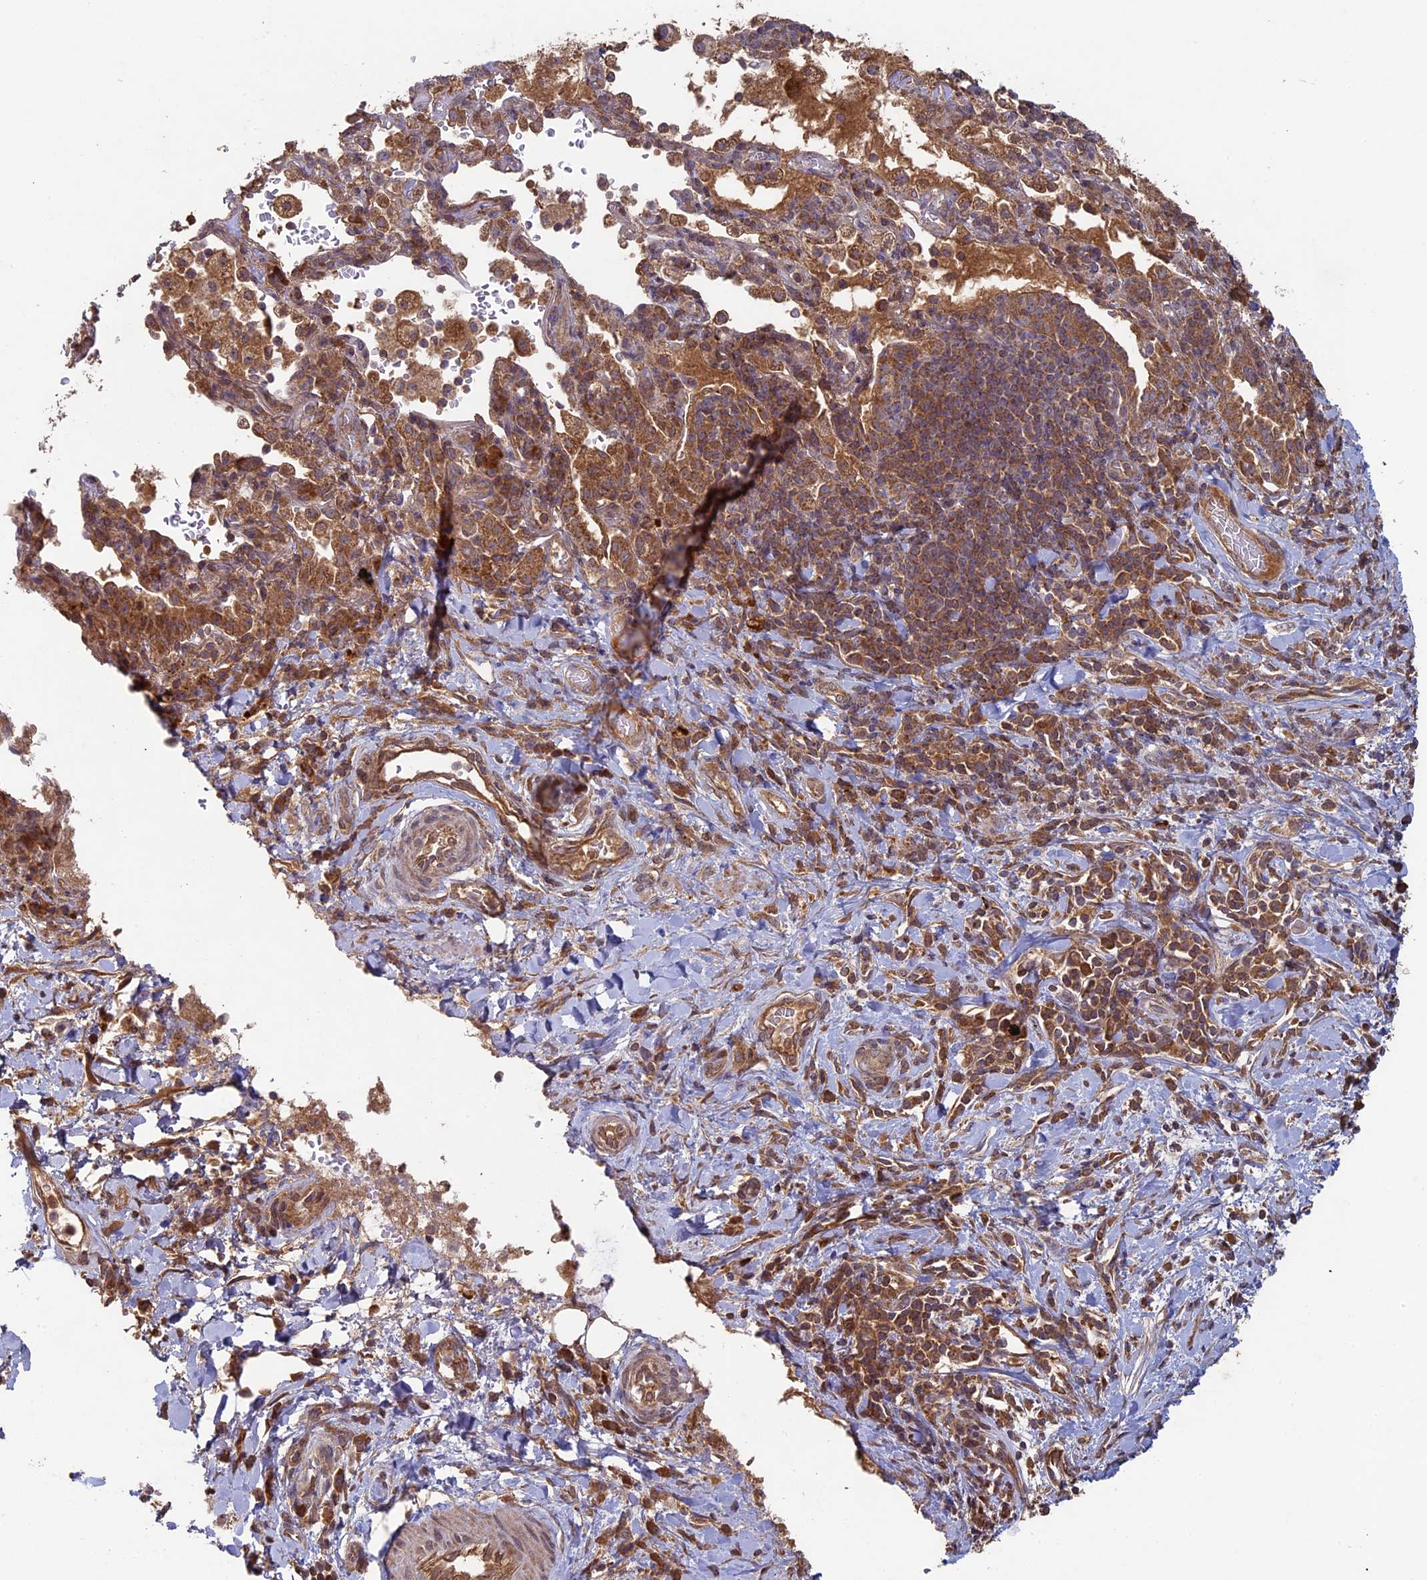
{"staining": {"intensity": "moderate", "quantity": ">75%", "location": "cytoplasmic/membranous"}, "tissue": "adipose tissue", "cell_type": "Adipocytes", "image_type": "normal", "snomed": [{"axis": "morphology", "description": "Normal tissue, NOS"}, {"axis": "morphology", "description": "Squamous cell carcinoma, NOS"}, {"axis": "topography", "description": "Bronchus"}, {"axis": "topography", "description": "Lung"}], "caption": "Brown immunohistochemical staining in benign human adipose tissue demonstrates moderate cytoplasmic/membranous expression in about >75% of adipocytes.", "gene": "RCCD1", "patient": {"sex": "male", "age": 64}}